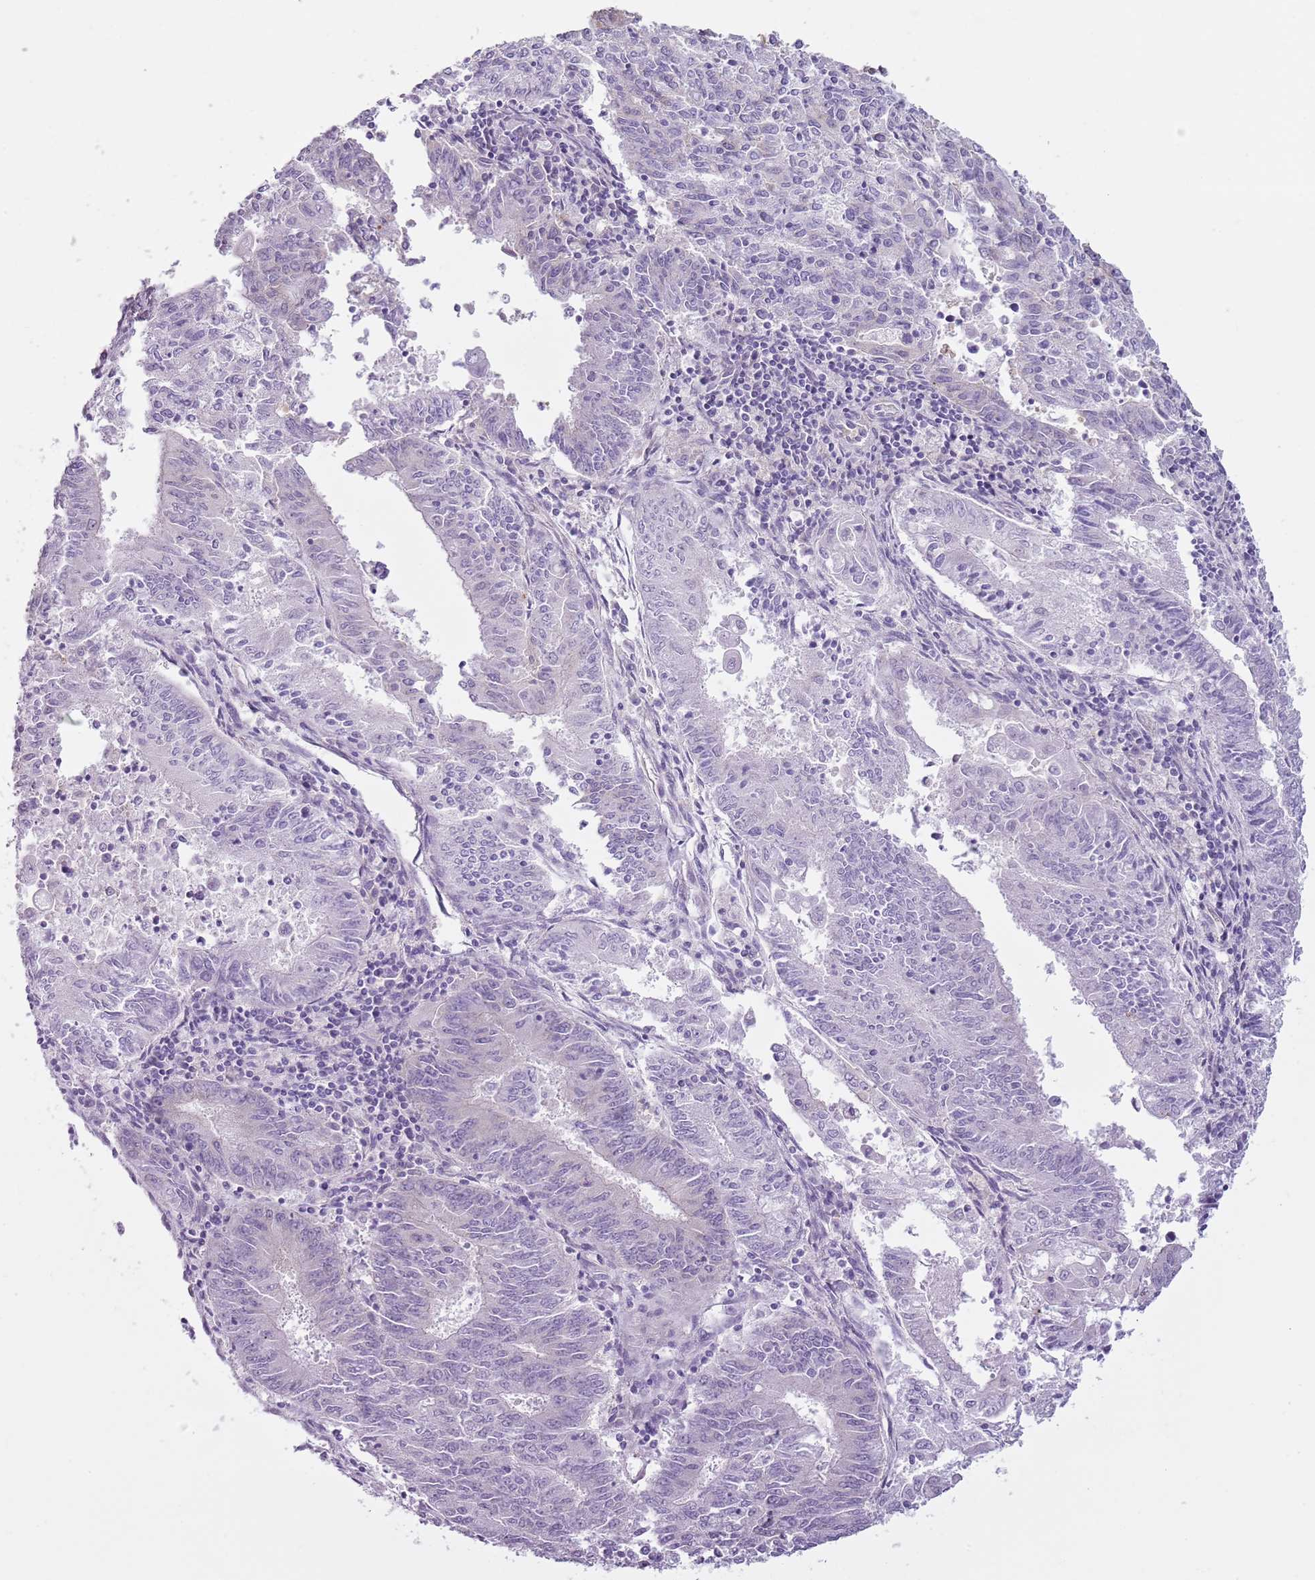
{"staining": {"intensity": "weak", "quantity": "25%-75%", "location": "cytoplasmic/membranous"}, "tissue": "endometrial cancer", "cell_type": "Tumor cells", "image_type": "cancer", "snomed": [{"axis": "morphology", "description": "Adenocarcinoma, NOS"}, {"axis": "topography", "description": "Endometrium"}], "caption": "Brown immunohistochemical staining in endometrial adenocarcinoma demonstrates weak cytoplasmic/membranous expression in about 25%-75% of tumor cells.", "gene": "SNX1", "patient": {"sex": "female", "age": 59}}